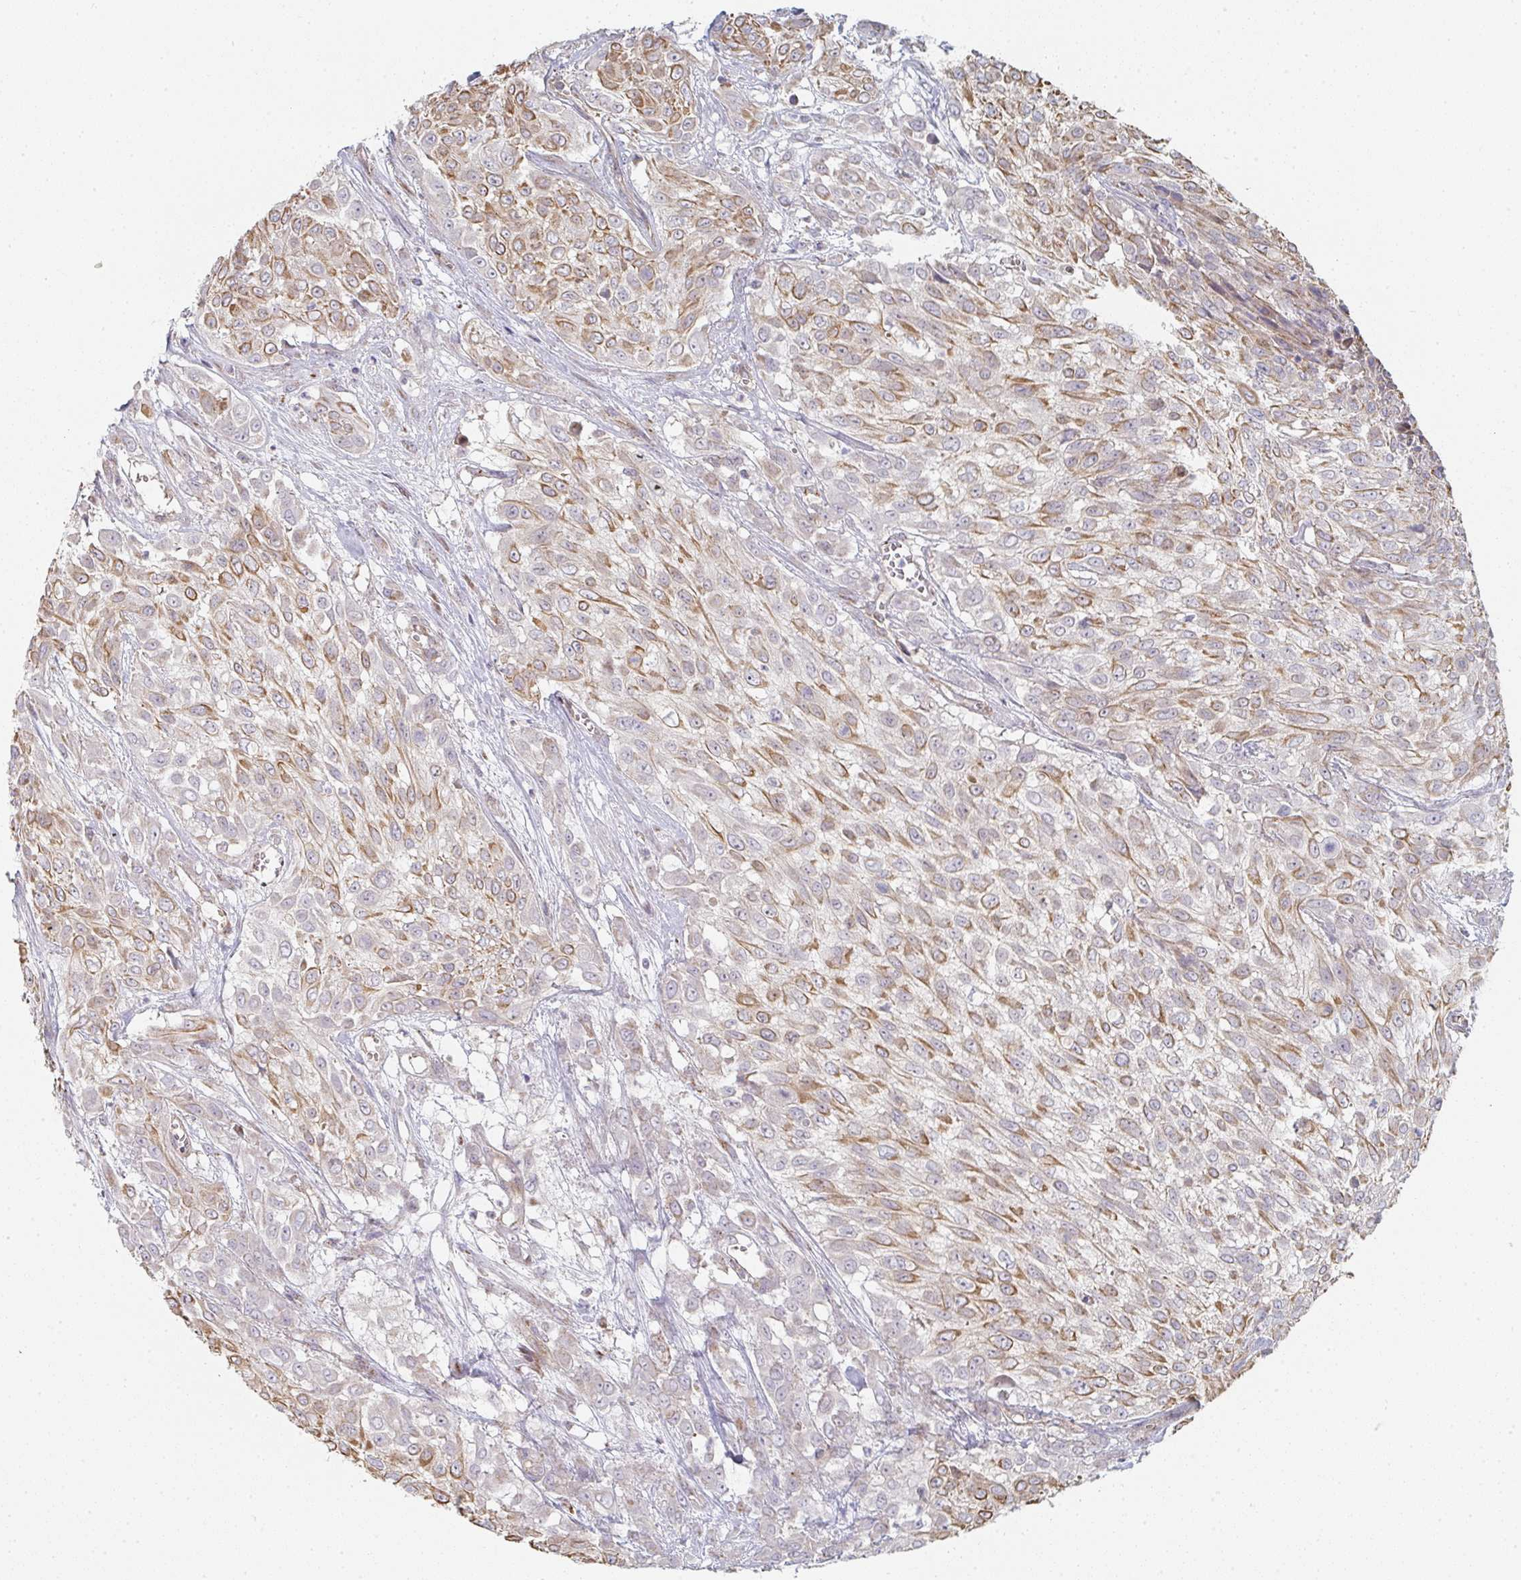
{"staining": {"intensity": "moderate", "quantity": ">75%", "location": "cytoplasmic/membranous"}, "tissue": "urothelial cancer", "cell_type": "Tumor cells", "image_type": "cancer", "snomed": [{"axis": "morphology", "description": "Urothelial carcinoma, High grade"}, {"axis": "topography", "description": "Urinary bladder"}], "caption": "IHC (DAB) staining of human urothelial cancer reveals moderate cytoplasmic/membranous protein expression in about >75% of tumor cells.", "gene": "ZNF526", "patient": {"sex": "male", "age": 57}}